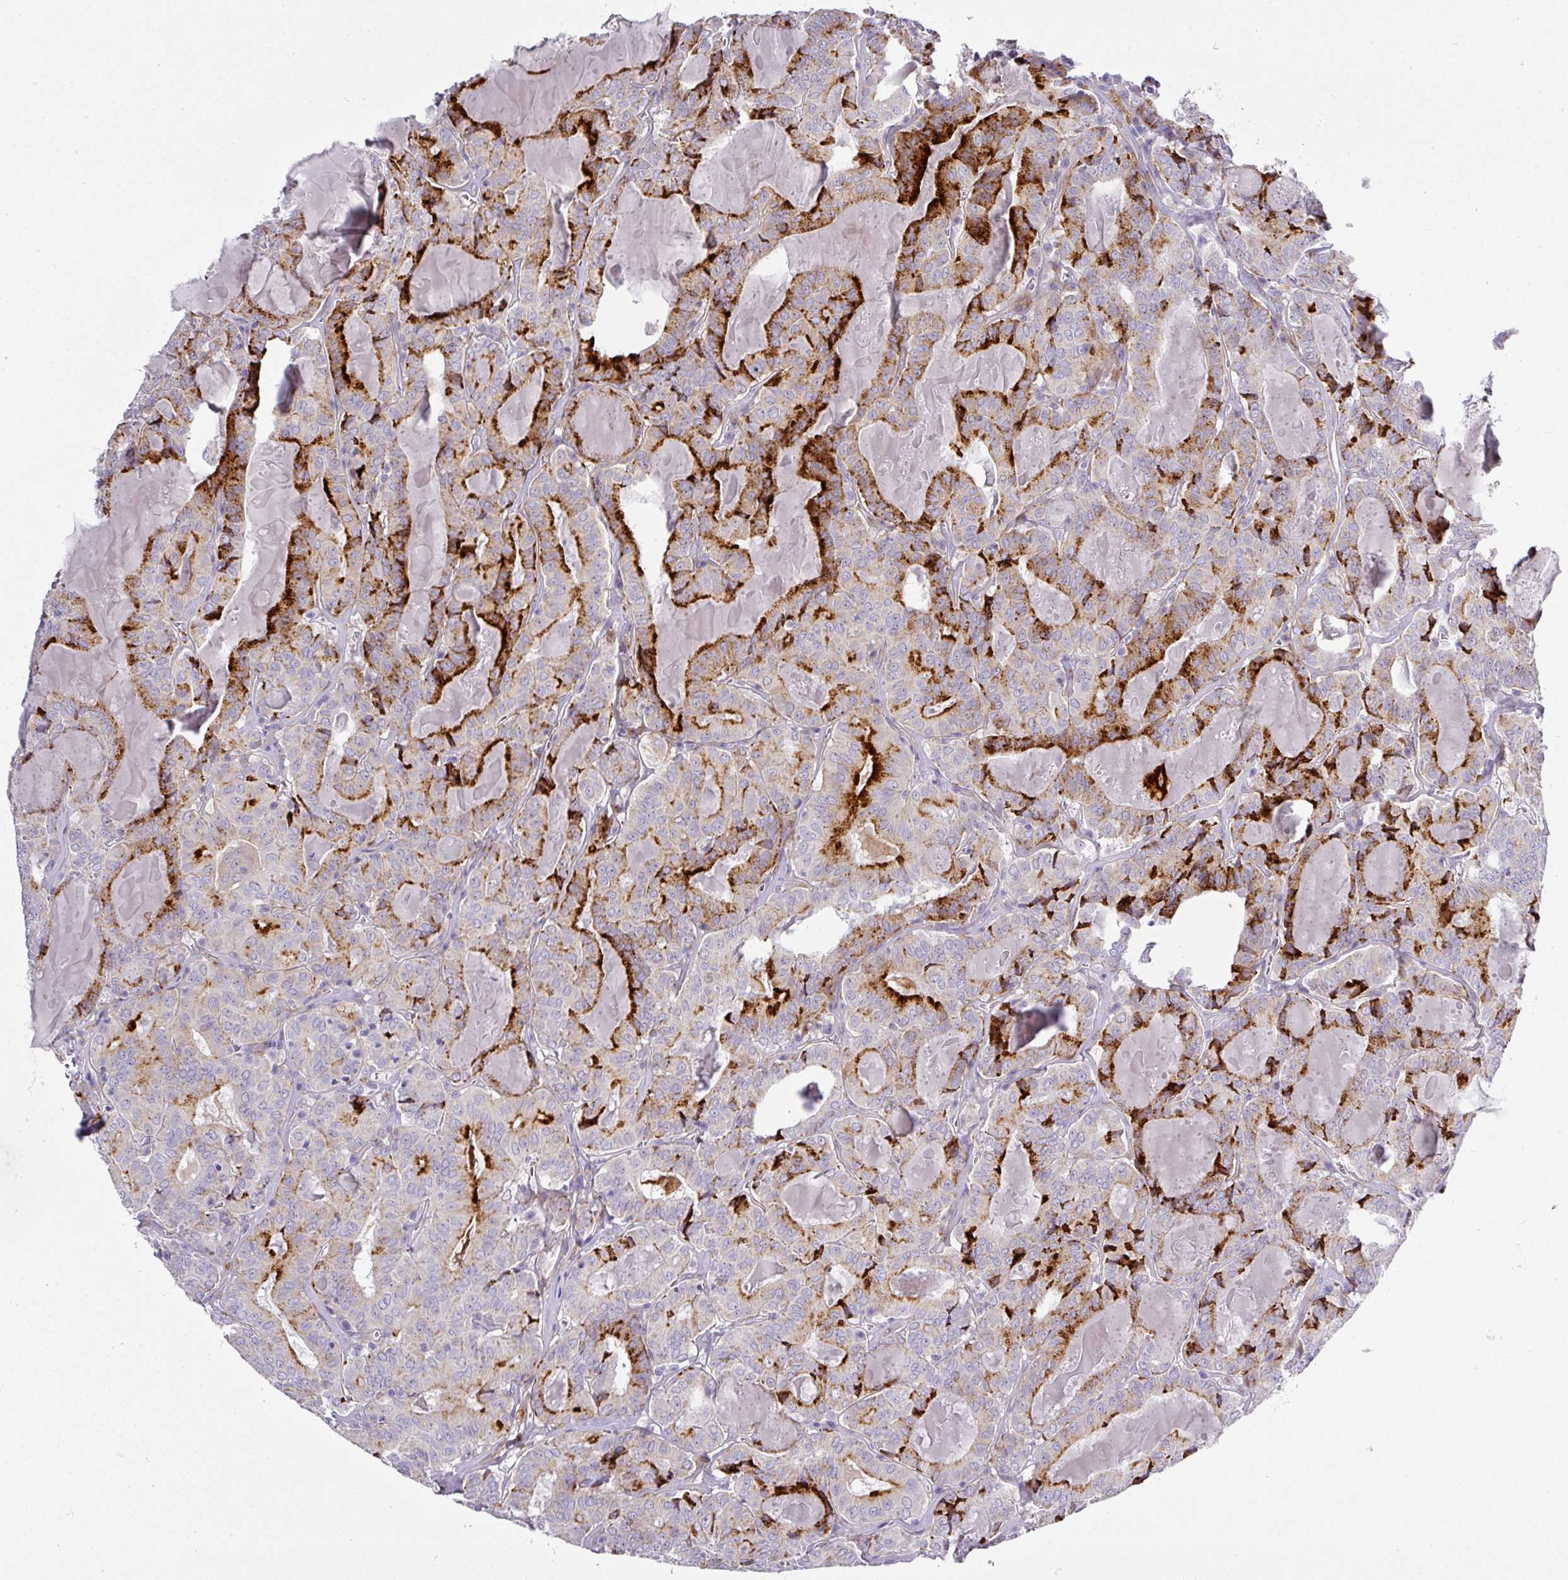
{"staining": {"intensity": "strong", "quantity": "25%-75%", "location": "cytoplasmic/membranous"}, "tissue": "thyroid cancer", "cell_type": "Tumor cells", "image_type": "cancer", "snomed": [{"axis": "morphology", "description": "Papillary adenocarcinoma, NOS"}, {"axis": "topography", "description": "Thyroid gland"}], "caption": "The photomicrograph demonstrates a brown stain indicating the presence of a protein in the cytoplasmic/membranous of tumor cells in thyroid papillary adenocarcinoma. (brown staining indicates protein expression, while blue staining denotes nuclei).", "gene": "ATP6V1F", "patient": {"sex": "female", "age": 72}}